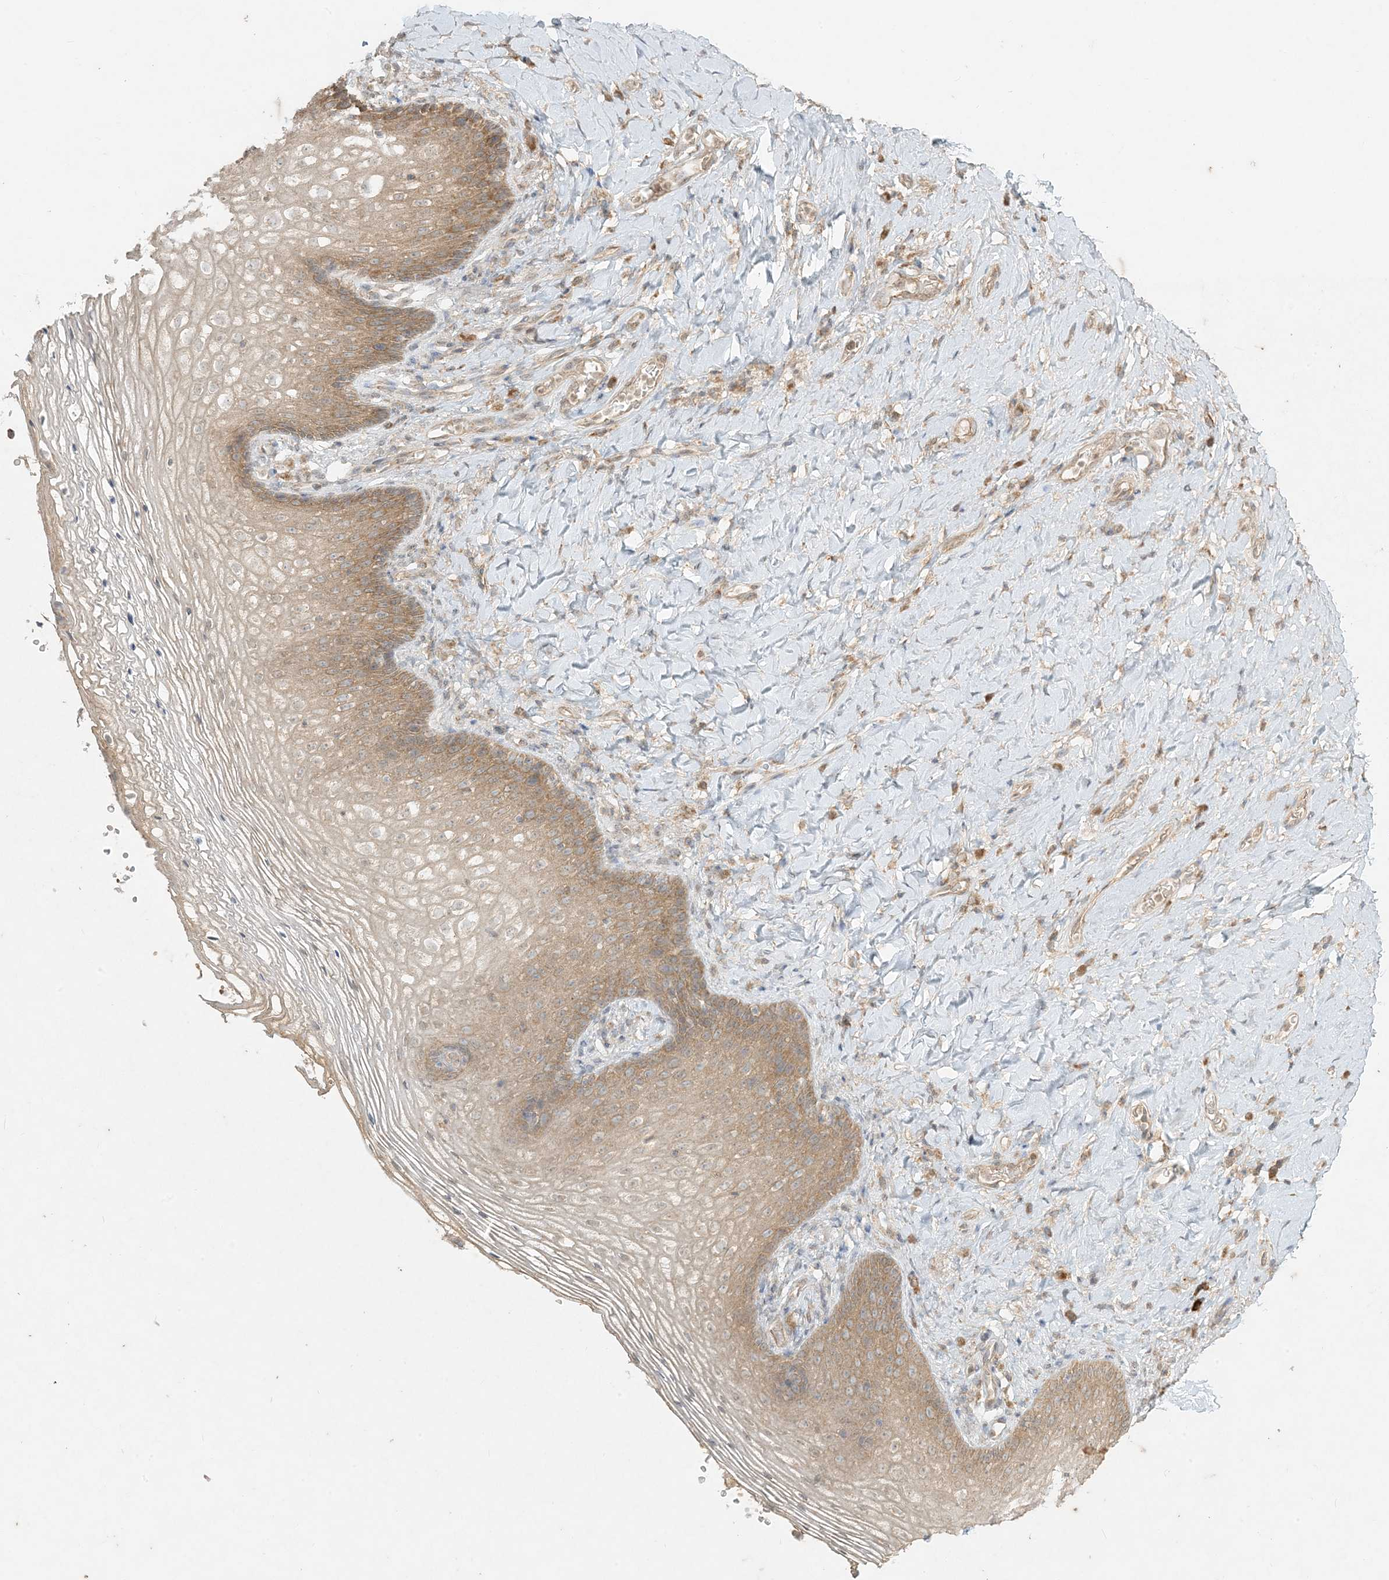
{"staining": {"intensity": "moderate", "quantity": ">75%", "location": "cytoplasmic/membranous"}, "tissue": "vagina", "cell_type": "Squamous epithelial cells", "image_type": "normal", "snomed": [{"axis": "morphology", "description": "Normal tissue, NOS"}, {"axis": "topography", "description": "Vagina"}], "caption": "A medium amount of moderate cytoplasmic/membranous expression is seen in about >75% of squamous epithelial cells in benign vagina. Nuclei are stained in blue.", "gene": "MCOLN1", "patient": {"sex": "female", "age": 60}}